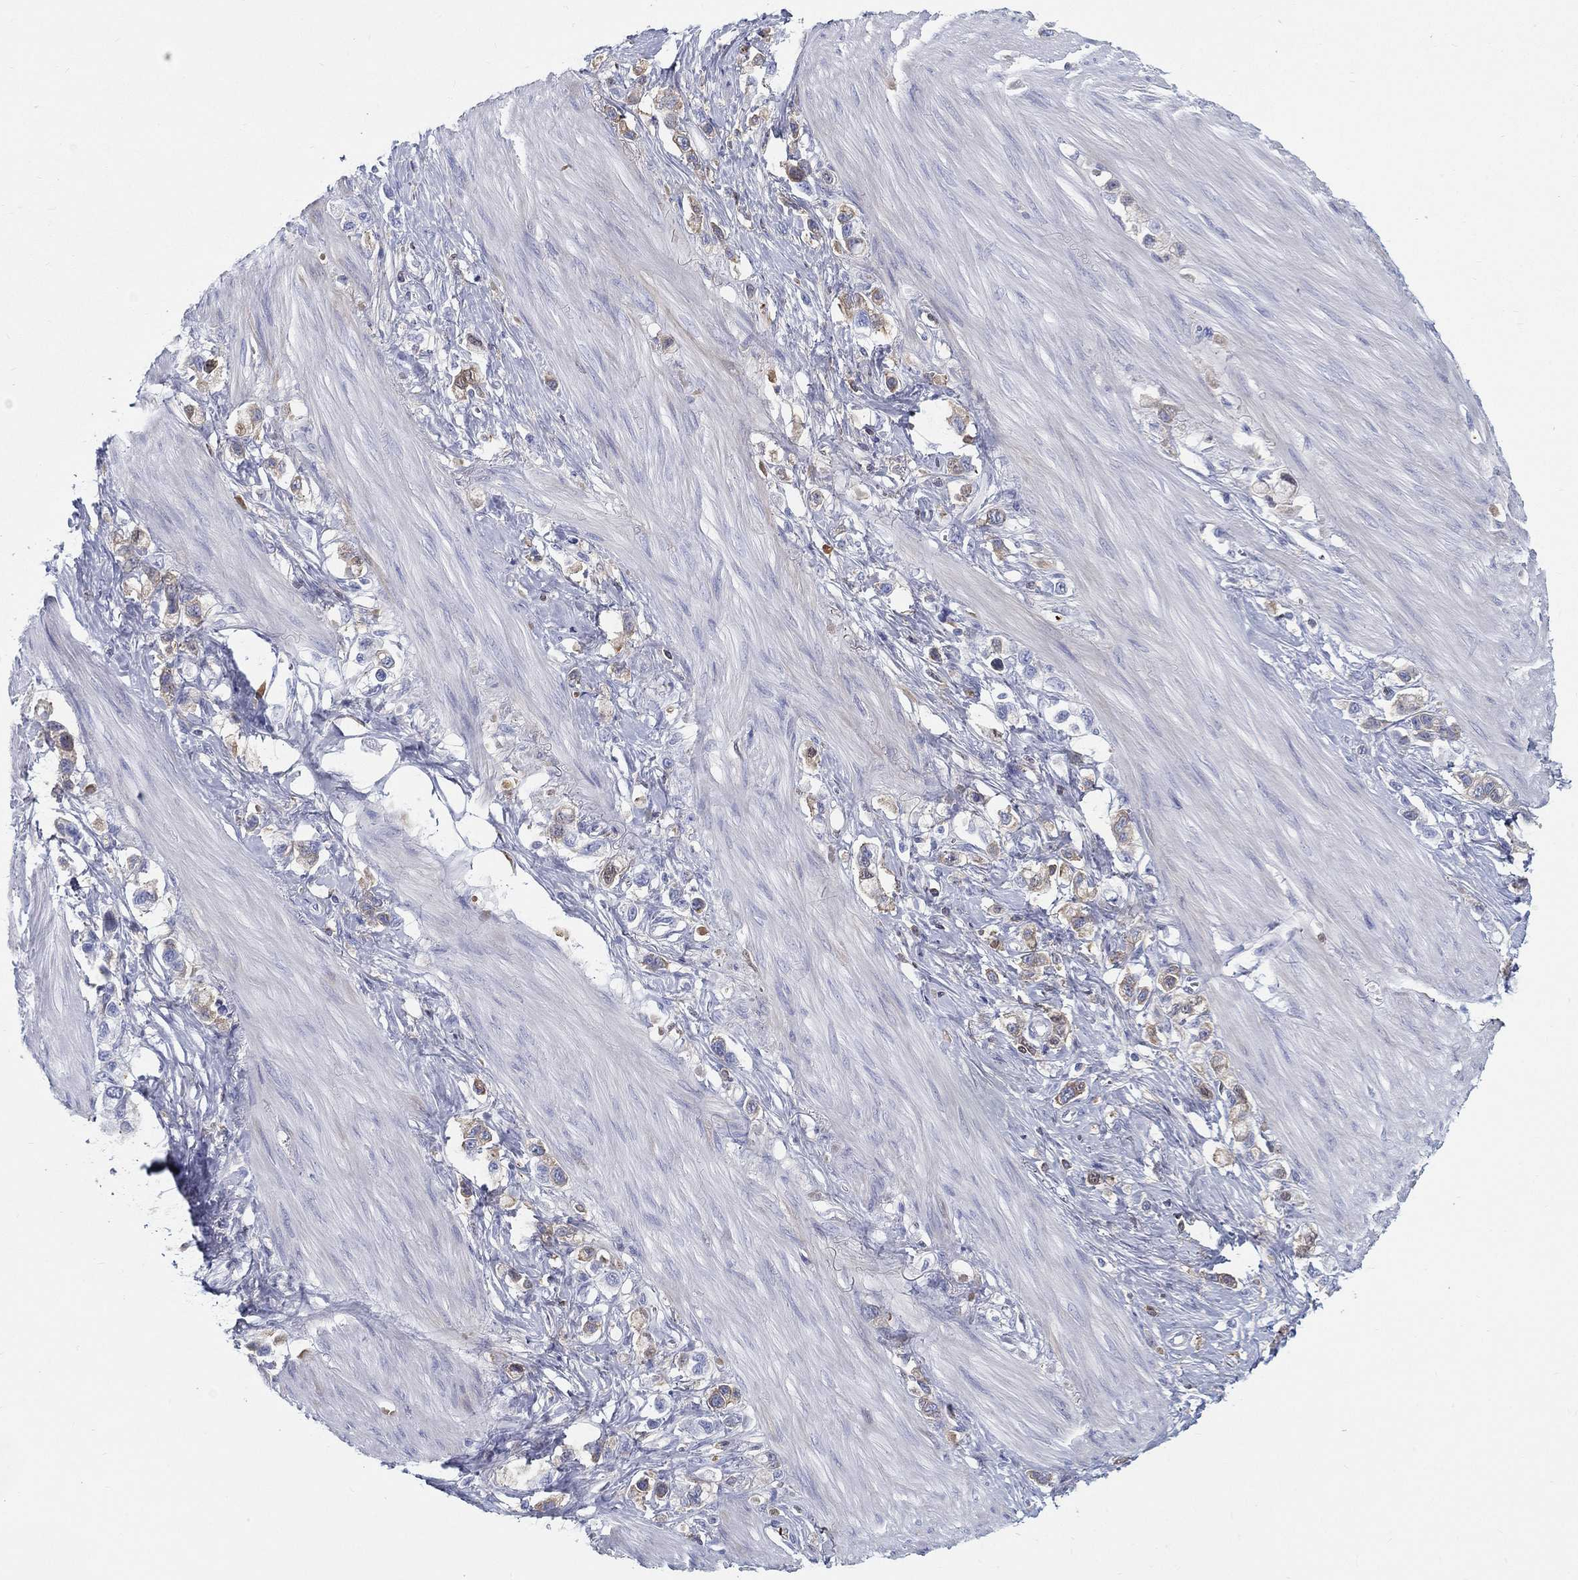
{"staining": {"intensity": "negative", "quantity": "none", "location": "none"}, "tissue": "stomach cancer", "cell_type": "Tumor cells", "image_type": "cancer", "snomed": [{"axis": "morphology", "description": "Normal tissue, NOS"}, {"axis": "morphology", "description": "Adenocarcinoma, NOS"}, {"axis": "morphology", "description": "Adenocarcinoma, High grade"}, {"axis": "topography", "description": "Stomach, upper"}, {"axis": "topography", "description": "Stomach"}], "caption": "Immunohistochemical staining of human stomach adenocarcinoma displays no significant positivity in tumor cells.", "gene": "IFNB1", "patient": {"sex": "female", "age": 65}}